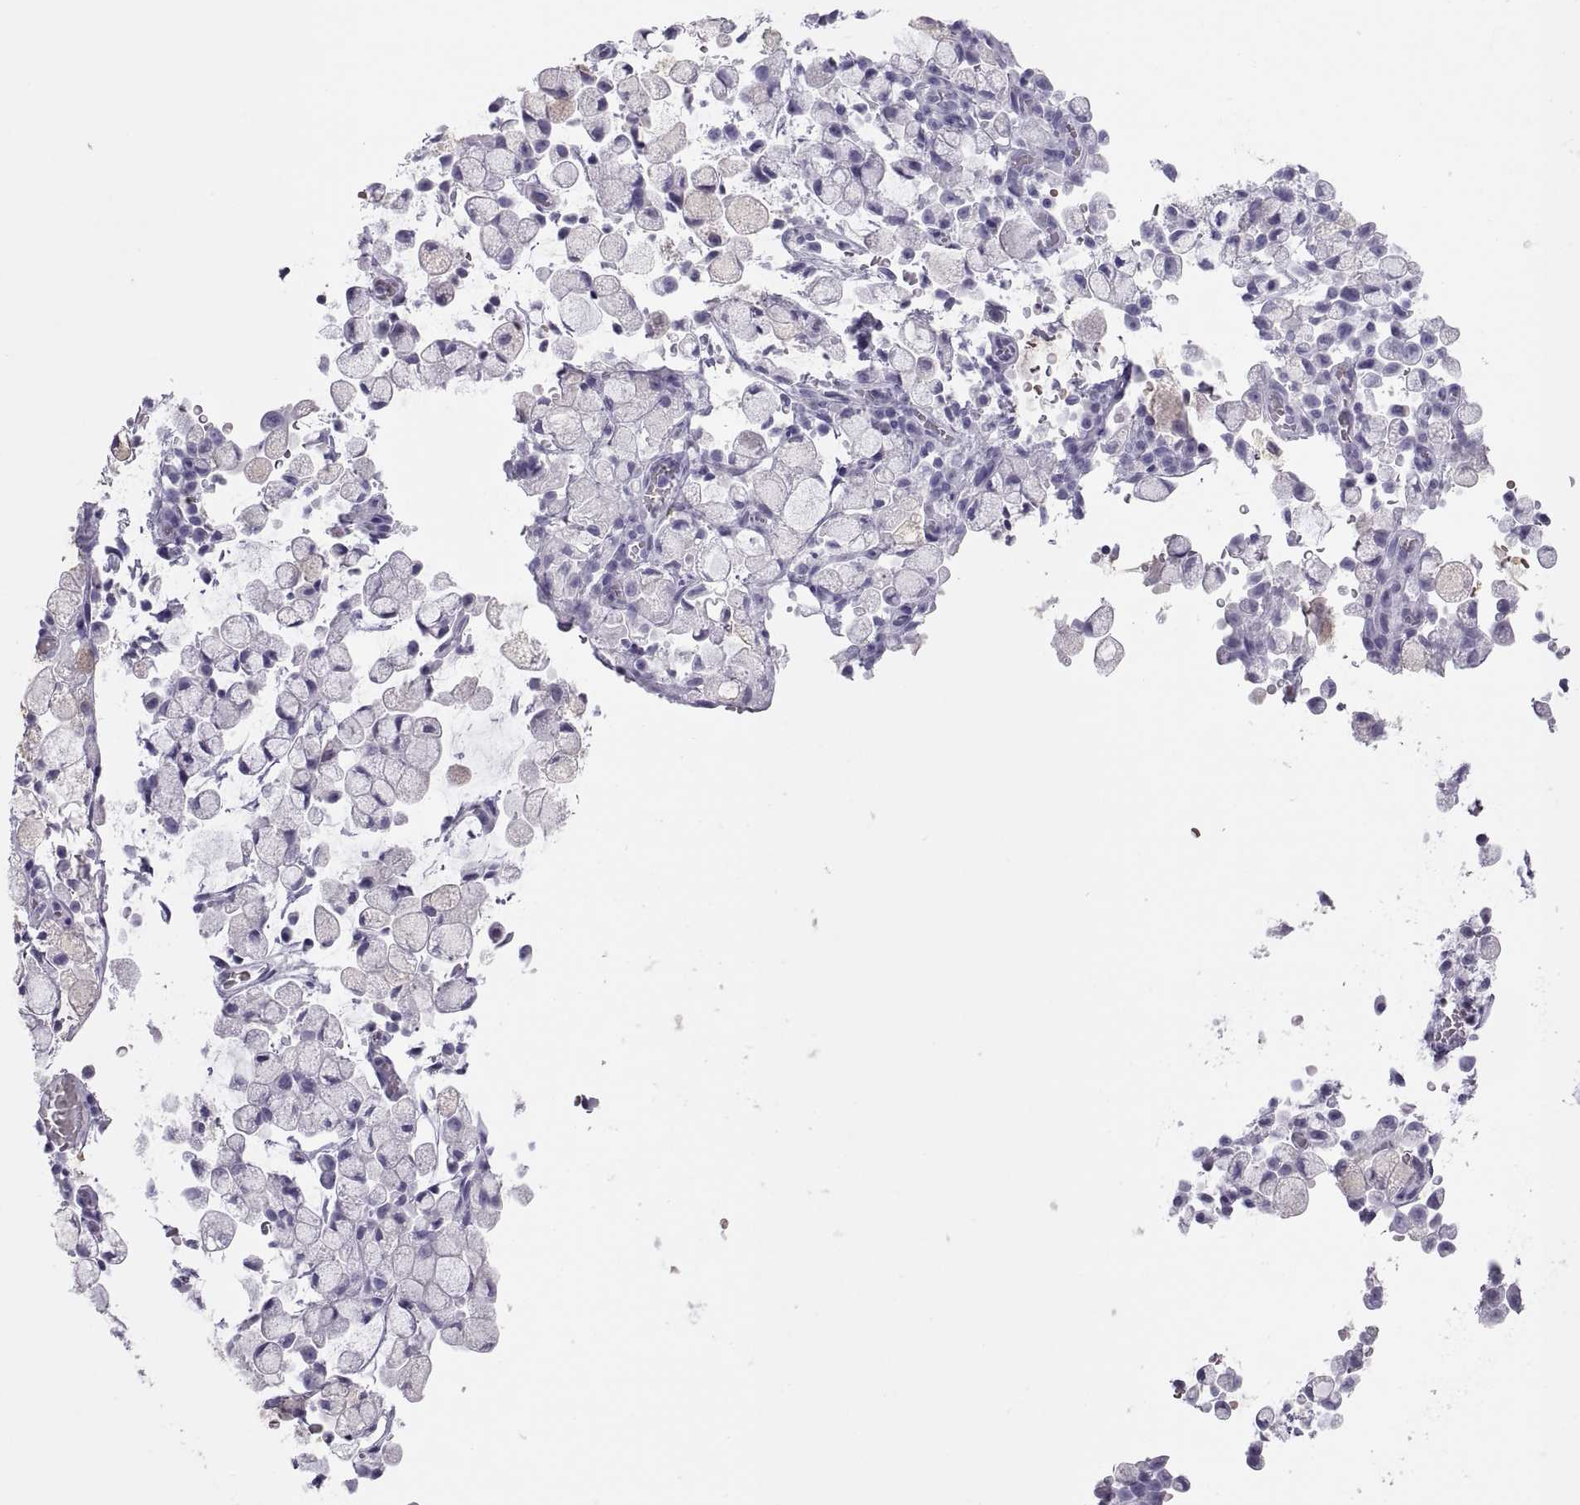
{"staining": {"intensity": "negative", "quantity": "none", "location": "none"}, "tissue": "stomach cancer", "cell_type": "Tumor cells", "image_type": "cancer", "snomed": [{"axis": "morphology", "description": "Adenocarcinoma, NOS"}, {"axis": "topography", "description": "Stomach"}], "caption": "The histopathology image exhibits no staining of tumor cells in stomach cancer (adenocarcinoma).", "gene": "SEMG1", "patient": {"sex": "male", "age": 58}}